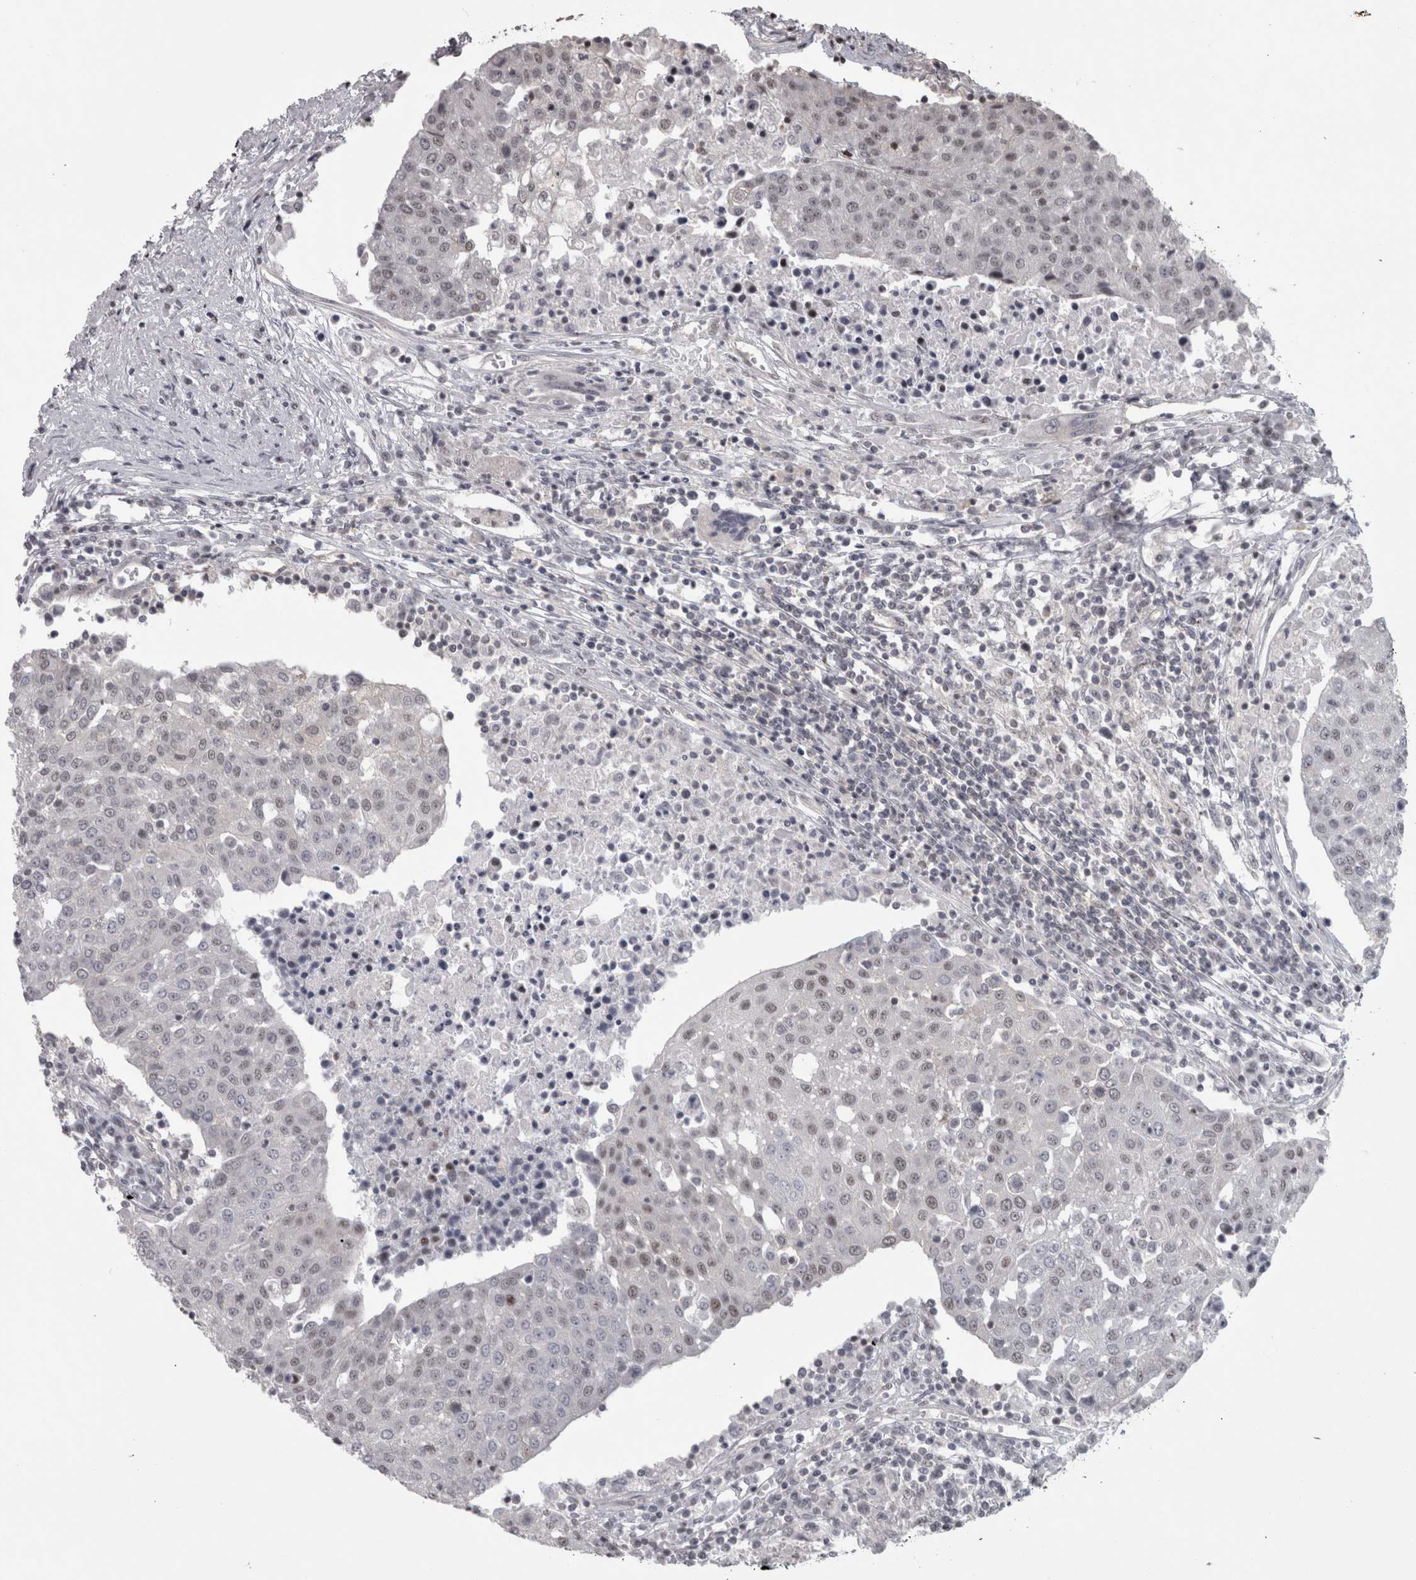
{"staining": {"intensity": "weak", "quantity": "<25%", "location": "nuclear"}, "tissue": "urothelial cancer", "cell_type": "Tumor cells", "image_type": "cancer", "snomed": [{"axis": "morphology", "description": "Urothelial carcinoma, High grade"}, {"axis": "topography", "description": "Urinary bladder"}], "caption": "This is a photomicrograph of immunohistochemistry staining of high-grade urothelial carcinoma, which shows no staining in tumor cells.", "gene": "PPP1R12B", "patient": {"sex": "female", "age": 85}}